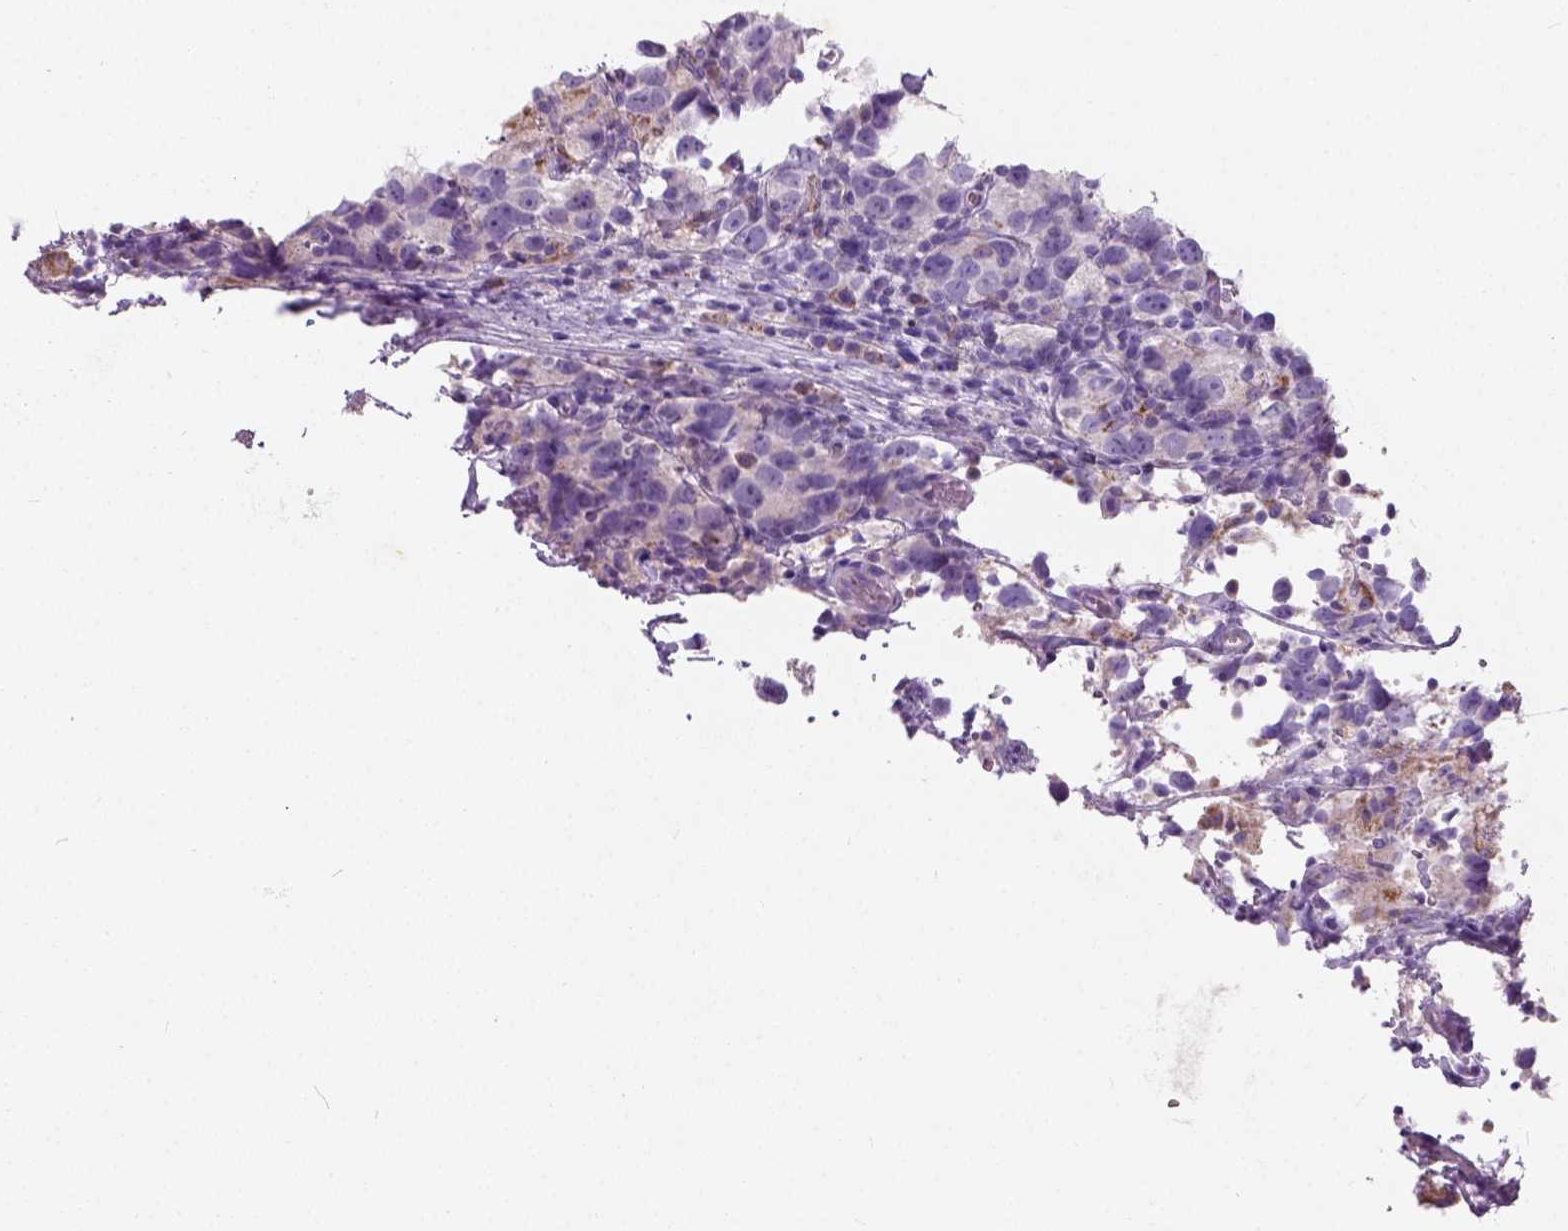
{"staining": {"intensity": "negative", "quantity": "none", "location": "none"}, "tissue": "testis cancer", "cell_type": "Tumor cells", "image_type": "cancer", "snomed": [{"axis": "morphology", "description": "Seminoma, NOS"}, {"axis": "topography", "description": "Testis"}], "caption": "Immunohistochemistry (IHC) micrograph of human testis cancer stained for a protein (brown), which shows no staining in tumor cells.", "gene": "CHODL", "patient": {"sex": "male", "age": 26}}